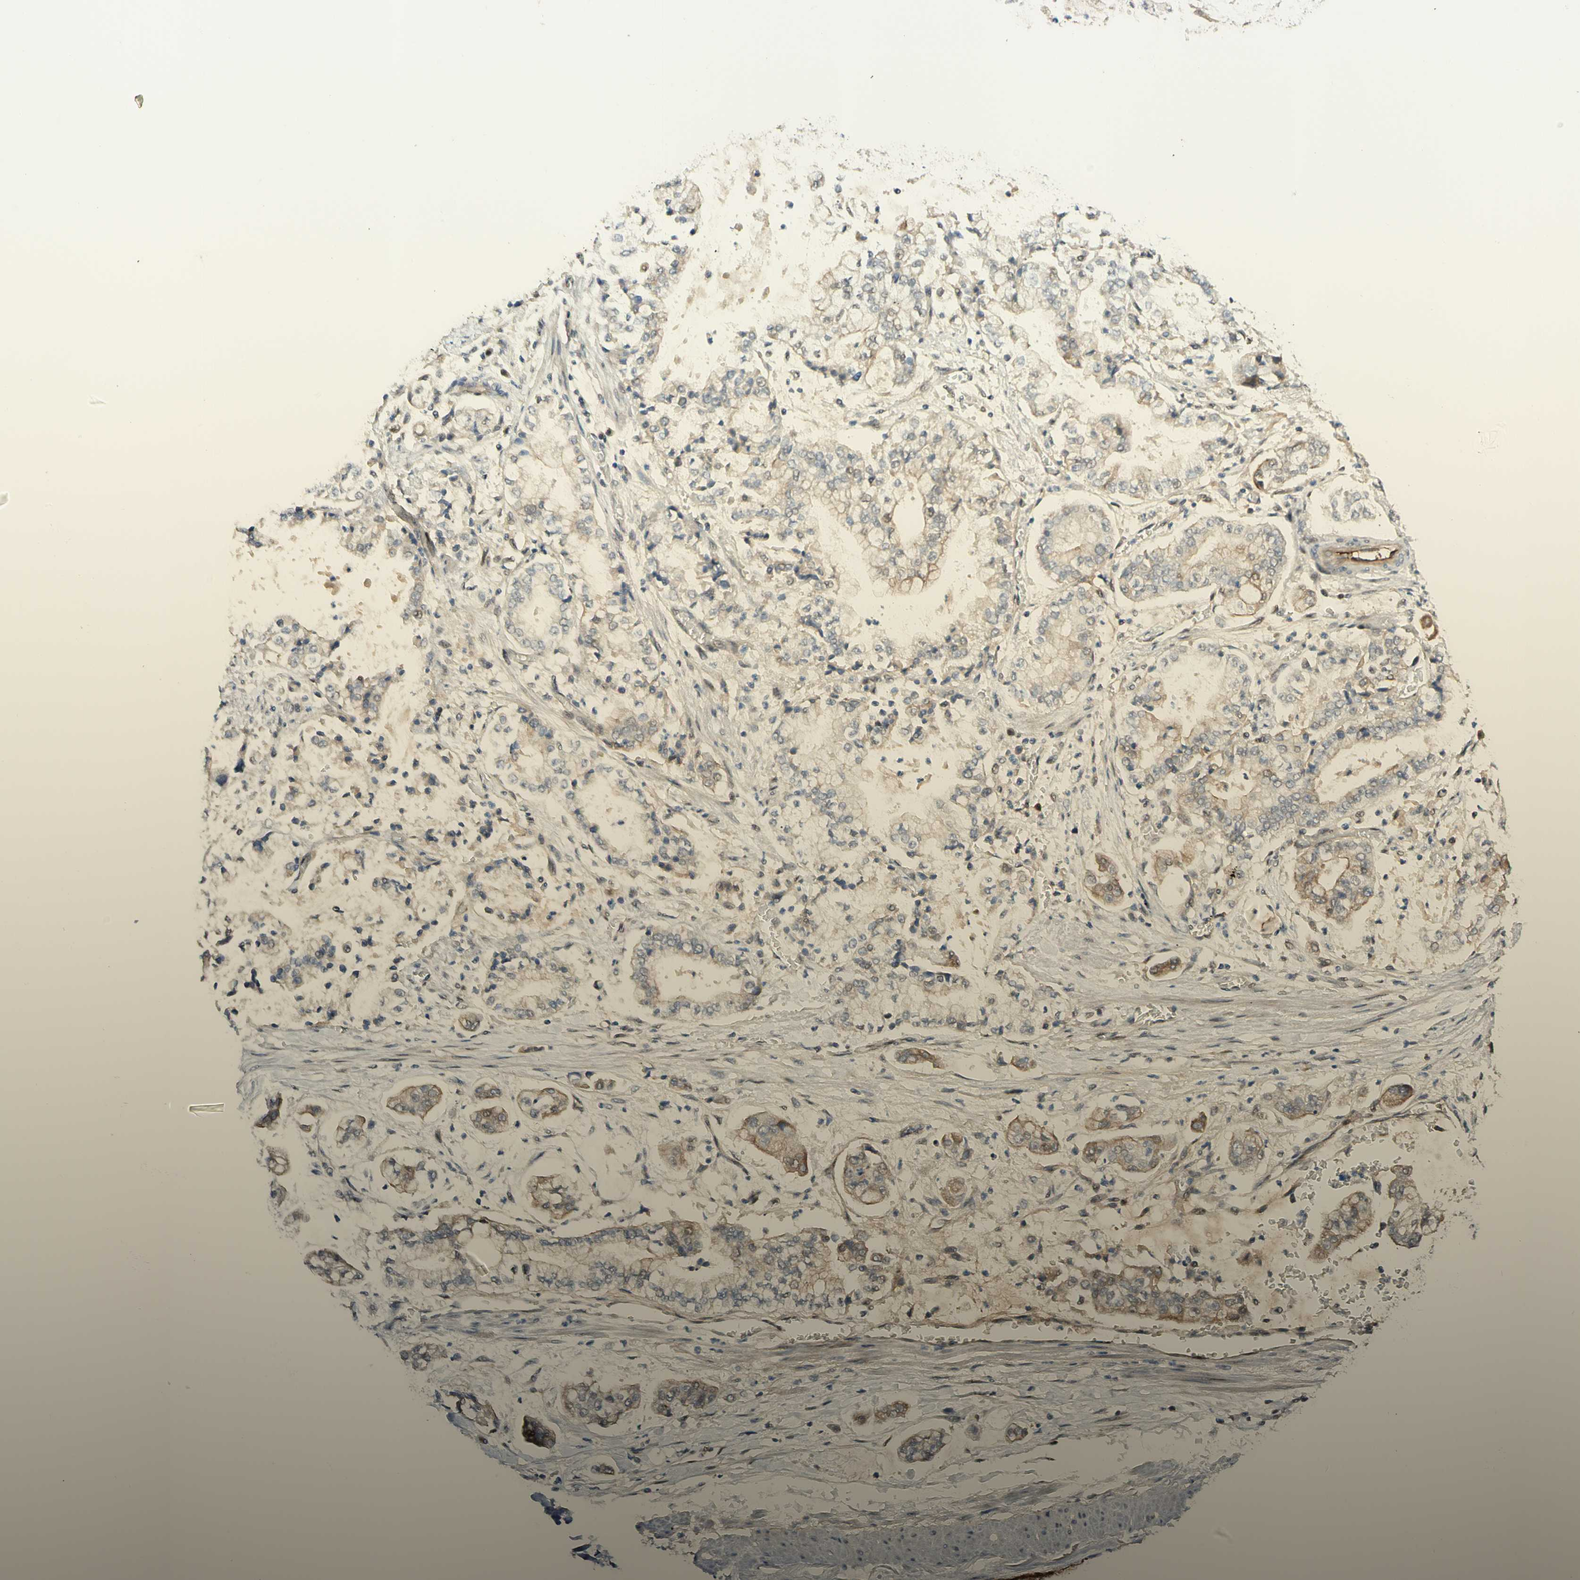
{"staining": {"intensity": "weak", "quantity": "25%-75%", "location": "cytoplasmic/membranous"}, "tissue": "stomach cancer", "cell_type": "Tumor cells", "image_type": "cancer", "snomed": [{"axis": "morphology", "description": "Adenocarcinoma, NOS"}, {"axis": "topography", "description": "Stomach"}], "caption": "IHC (DAB) staining of stomach cancer shows weak cytoplasmic/membranous protein positivity in about 25%-75% of tumor cells.", "gene": "ANGPT2", "patient": {"sex": "male", "age": 76}}